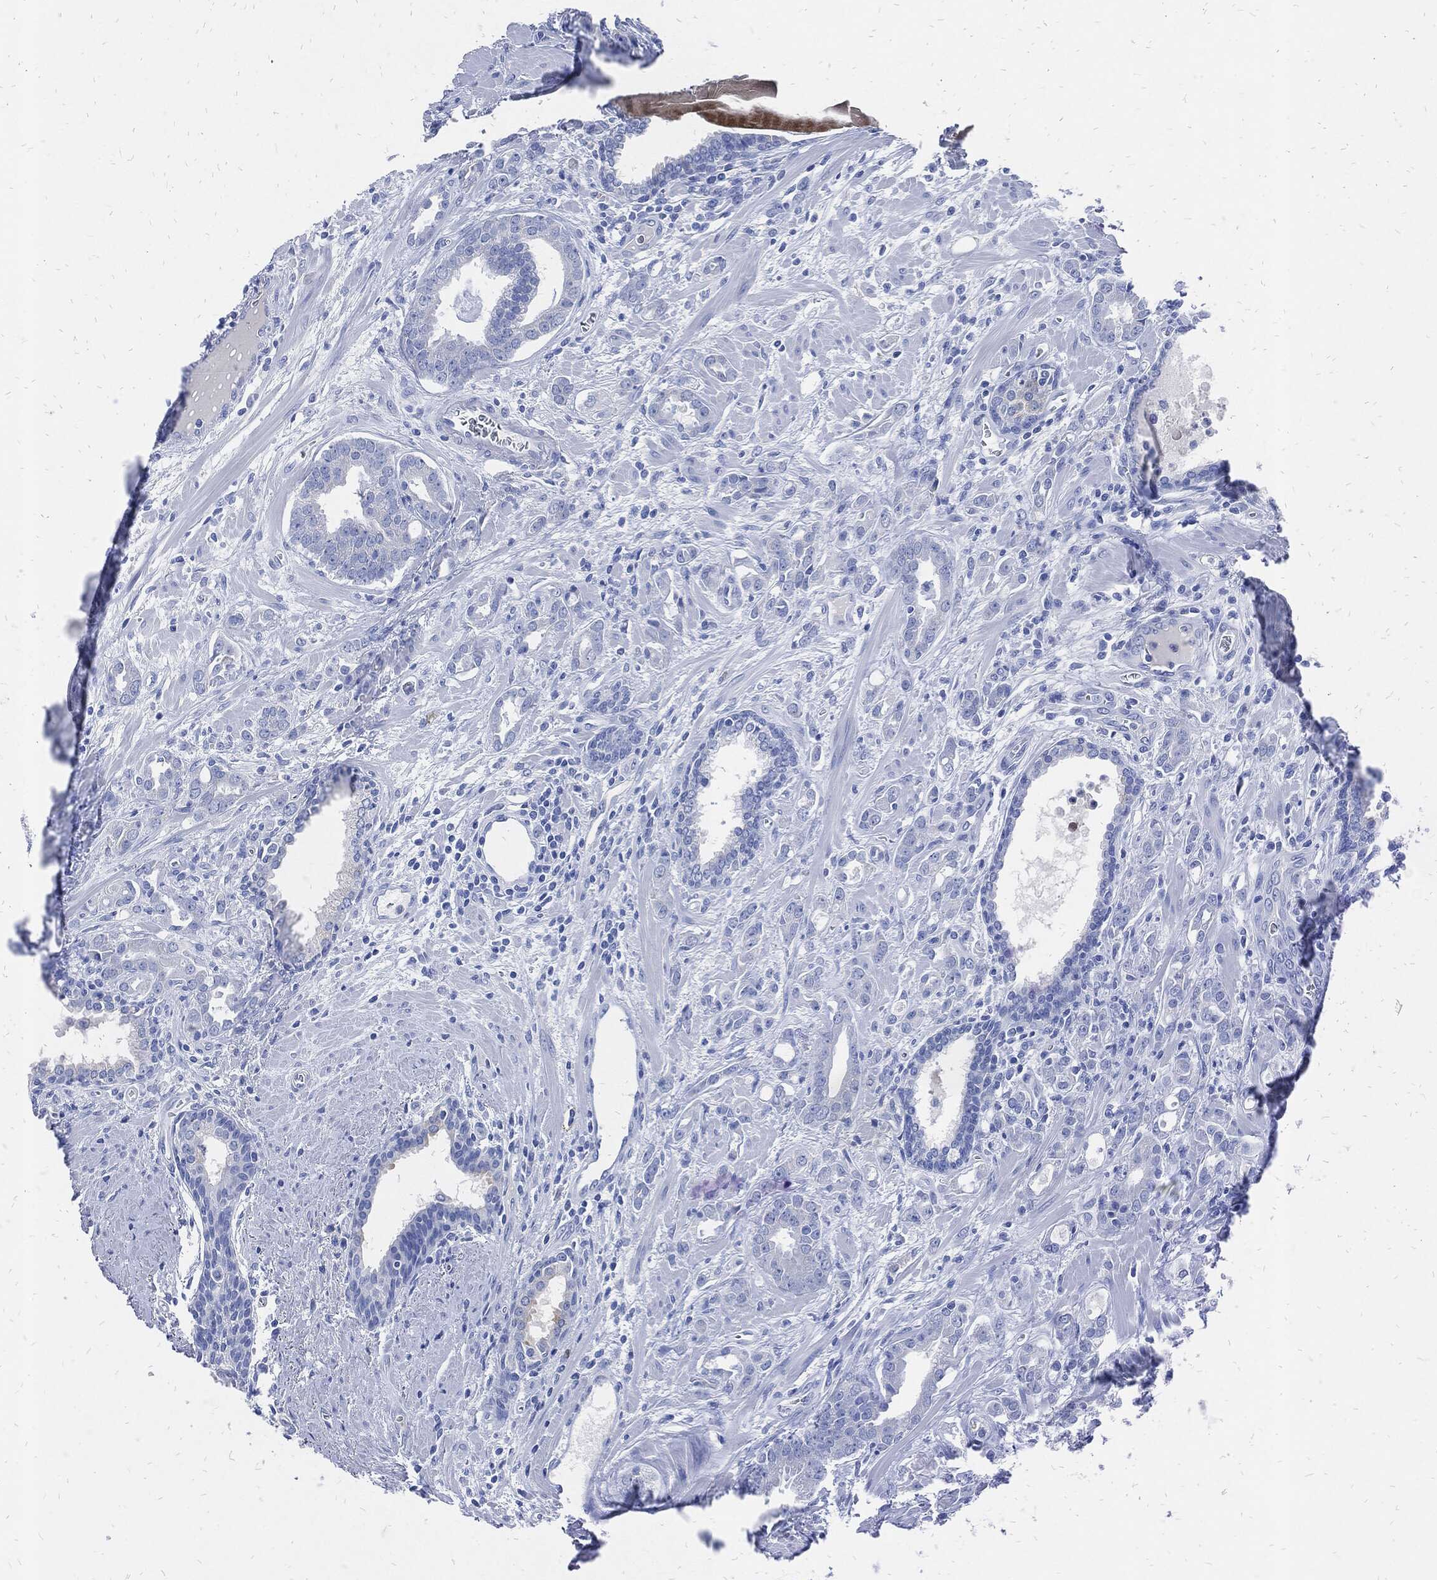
{"staining": {"intensity": "negative", "quantity": "none", "location": "none"}, "tissue": "prostate cancer", "cell_type": "Tumor cells", "image_type": "cancer", "snomed": [{"axis": "morphology", "description": "Adenocarcinoma, NOS"}, {"axis": "topography", "description": "Prostate"}], "caption": "Tumor cells show no significant protein staining in prostate cancer (adenocarcinoma).", "gene": "FABP4", "patient": {"sex": "male", "age": 57}}